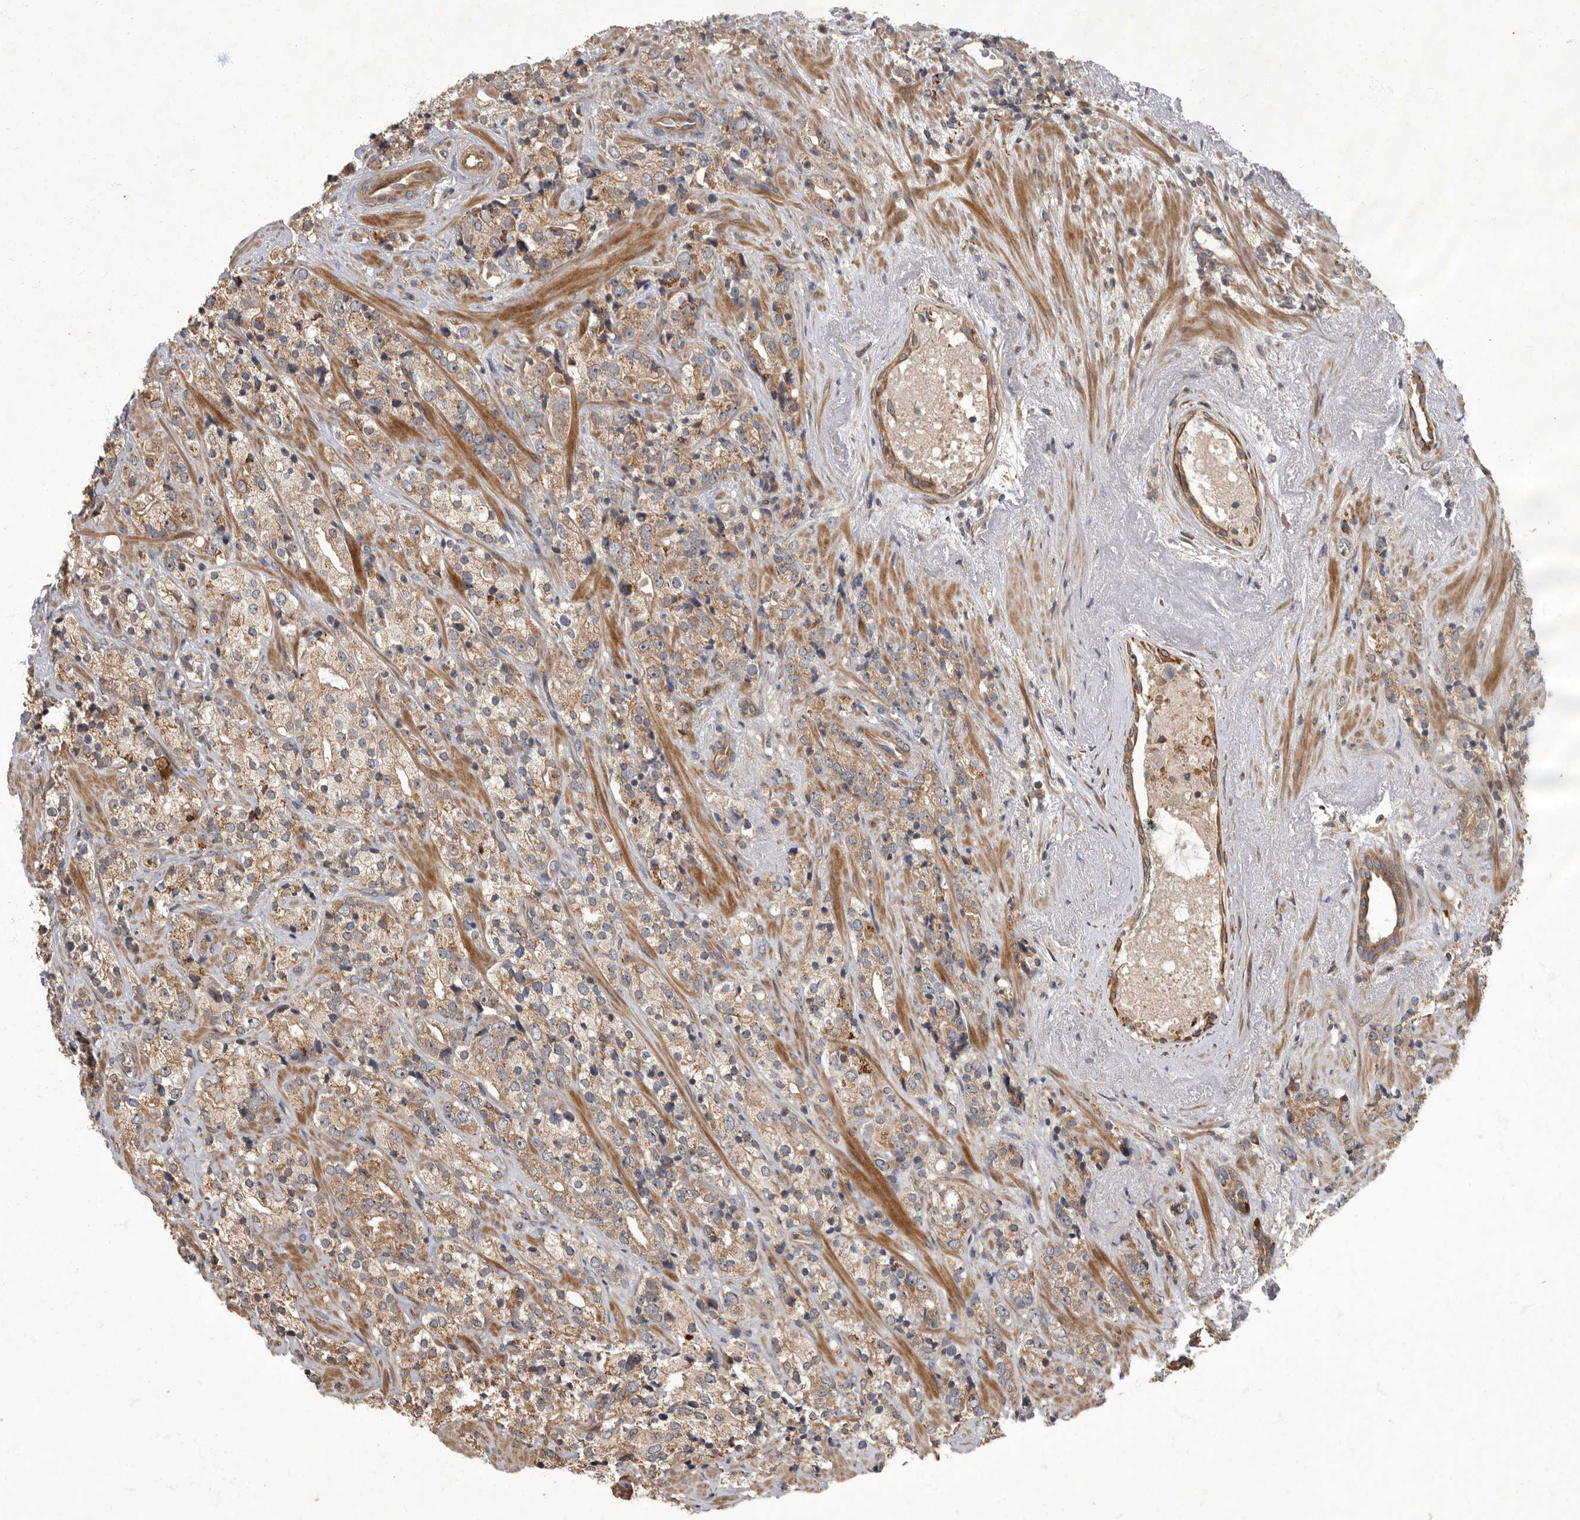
{"staining": {"intensity": "weak", "quantity": ">75%", "location": "cytoplasmic/membranous"}, "tissue": "prostate cancer", "cell_type": "Tumor cells", "image_type": "cancer", "snomed": [{"axis": "morphology", "description": "Adenocarcinoma, High grade"}, {"axis": "topography", "description": "Prostate"}], "caption": "The micrograph displays staining of prostate cancer, revealing weak cytoplasmic/membranous protein positivity (brown color) within tumor cells. (Stains: DAB (3,3'-diaminobenzidine) in brown, nuclei in blue, Microscopy: brightfield microscopy at high magnification).", "gene": "IQCK", "patient": {"sex": "male", "age": 71}}